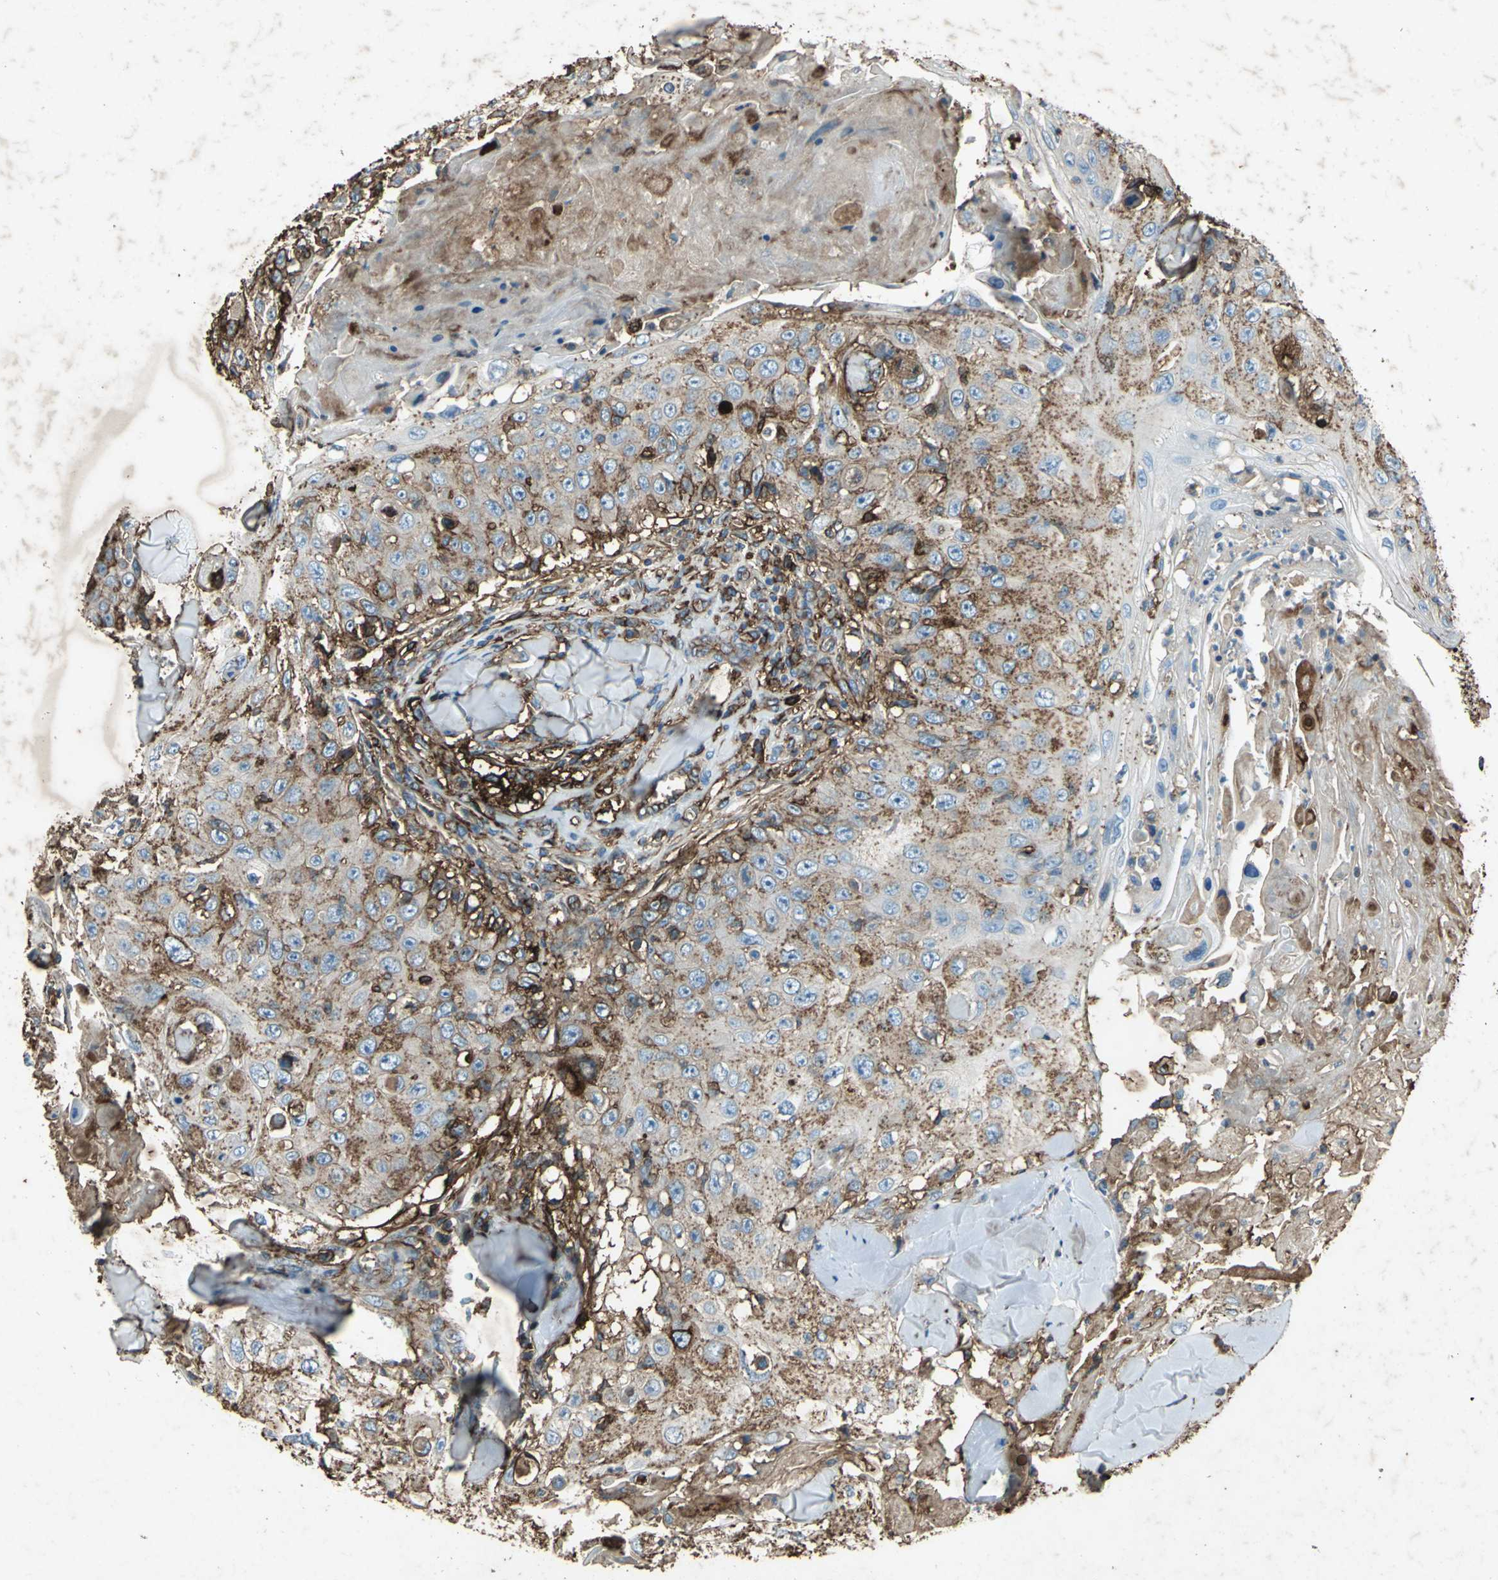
{"staining": {"intensity": "moderate", "quantity": ">75%", "location": "cytoplasmic/membranous"}, "tissue": "skin cancer", "cell_type": "Tumor cells", "image_type": "cancer", "snomed": [{"axis": "morphology", "description": "Squamous cell carcinoma, NOS"}, {"axis": "topography", "description": "Skin"}], "caption": "Immunohistochemistry micrograph of skin cancer stained for a protein (brown), which reveals medium levels of moderate cytoplasmic/membranous expression in approximately >75% of tumor cells.", "gene": "CCR6", "patient": {"sex": "male", "age": 86}}